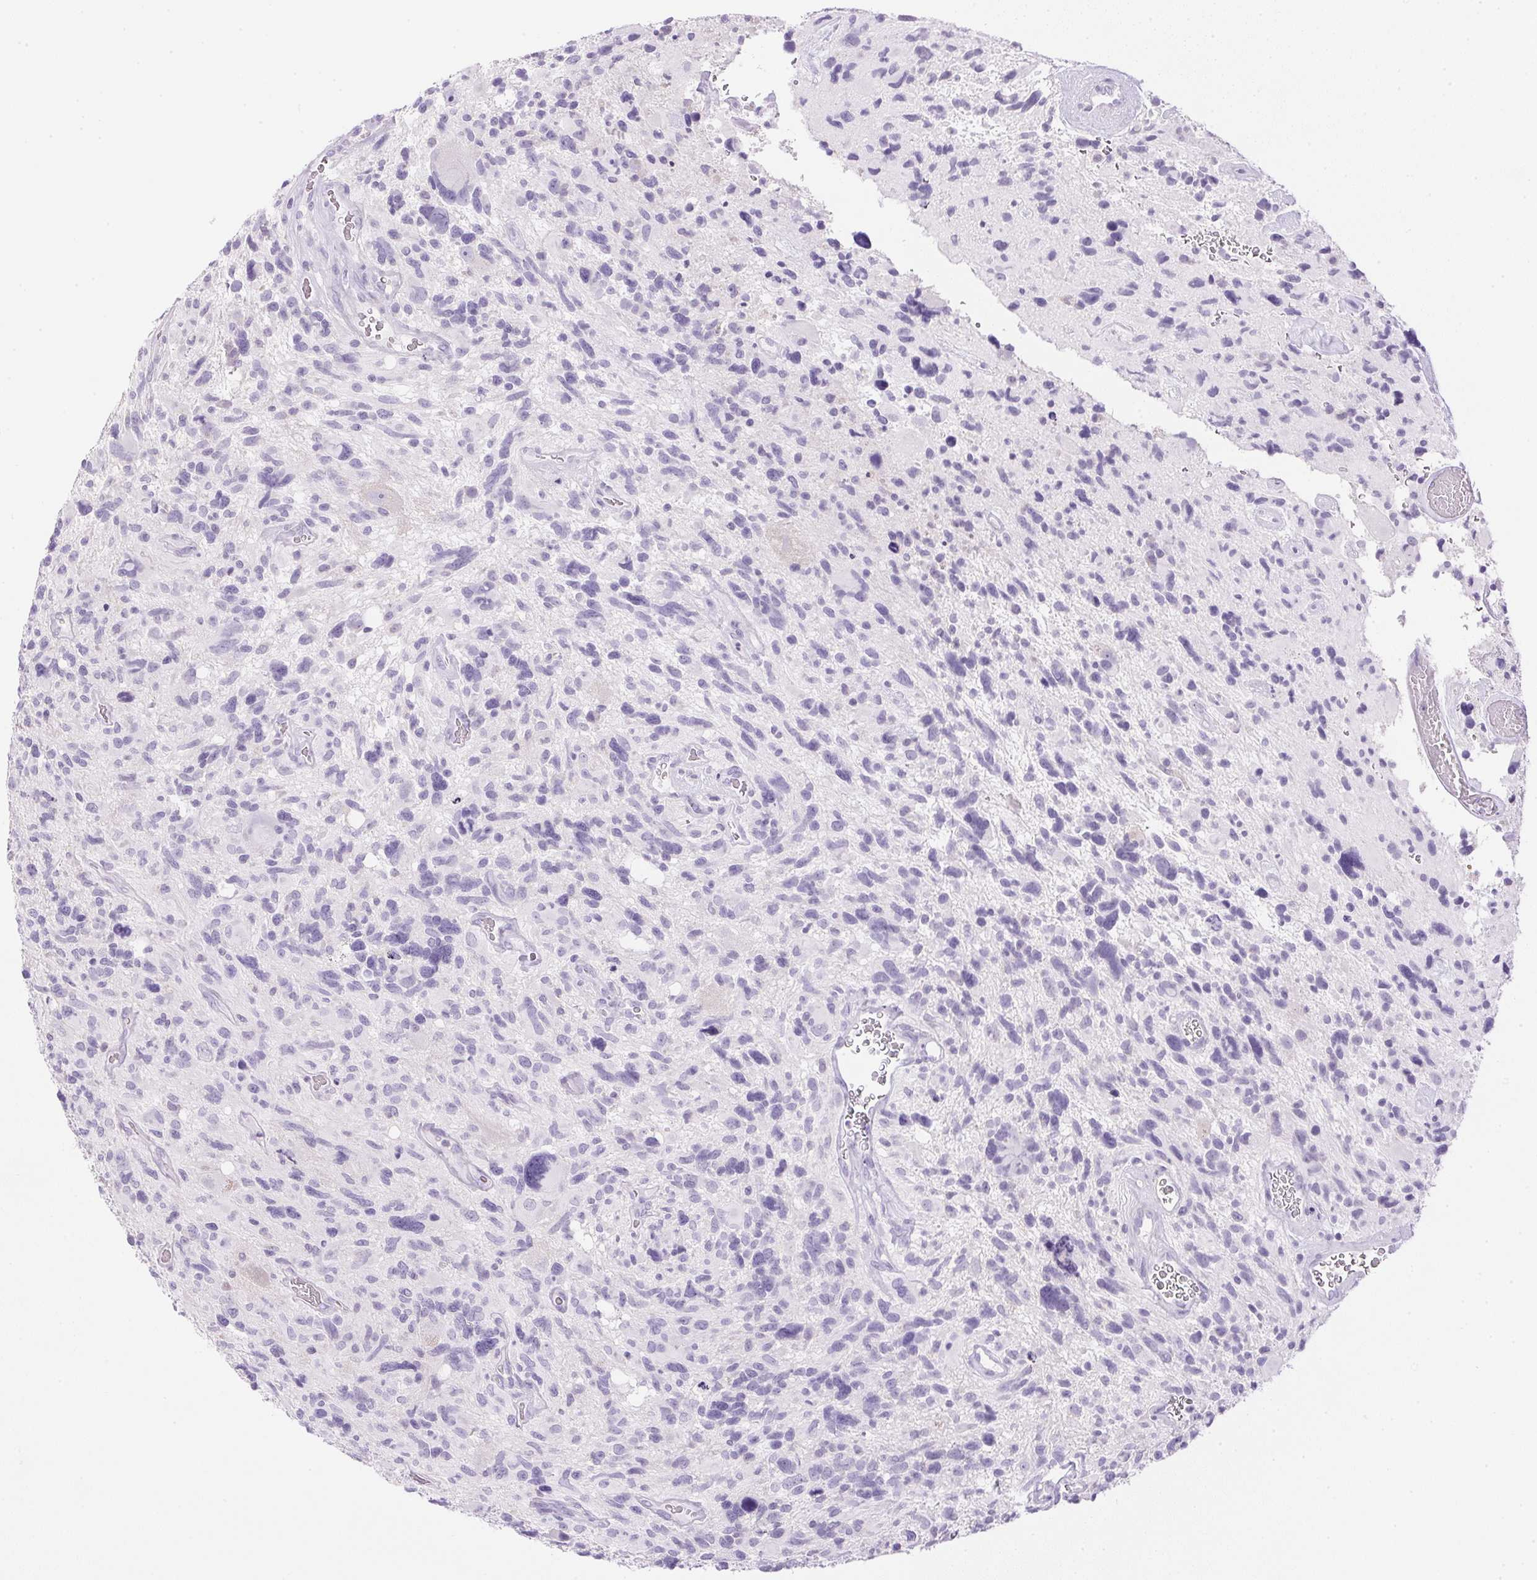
{"staining": {"intensity": "negative", "quantity": "none", "location": "none"}, "tissue": "glioma", "cell_type": "Tumor cells", "image_type": "cancer", "snomed": [{"axis": "morphology", "description": "Glioma, malignant, High grade"}, {"axis": "topography", "description": "Brain"}], "caption": "A histopathology image of human malignant high-grade glioma is negative for staining in tumor cells.", "gene": "ATP6V1G3", "patient": {"sex": "male", "age": 49}}